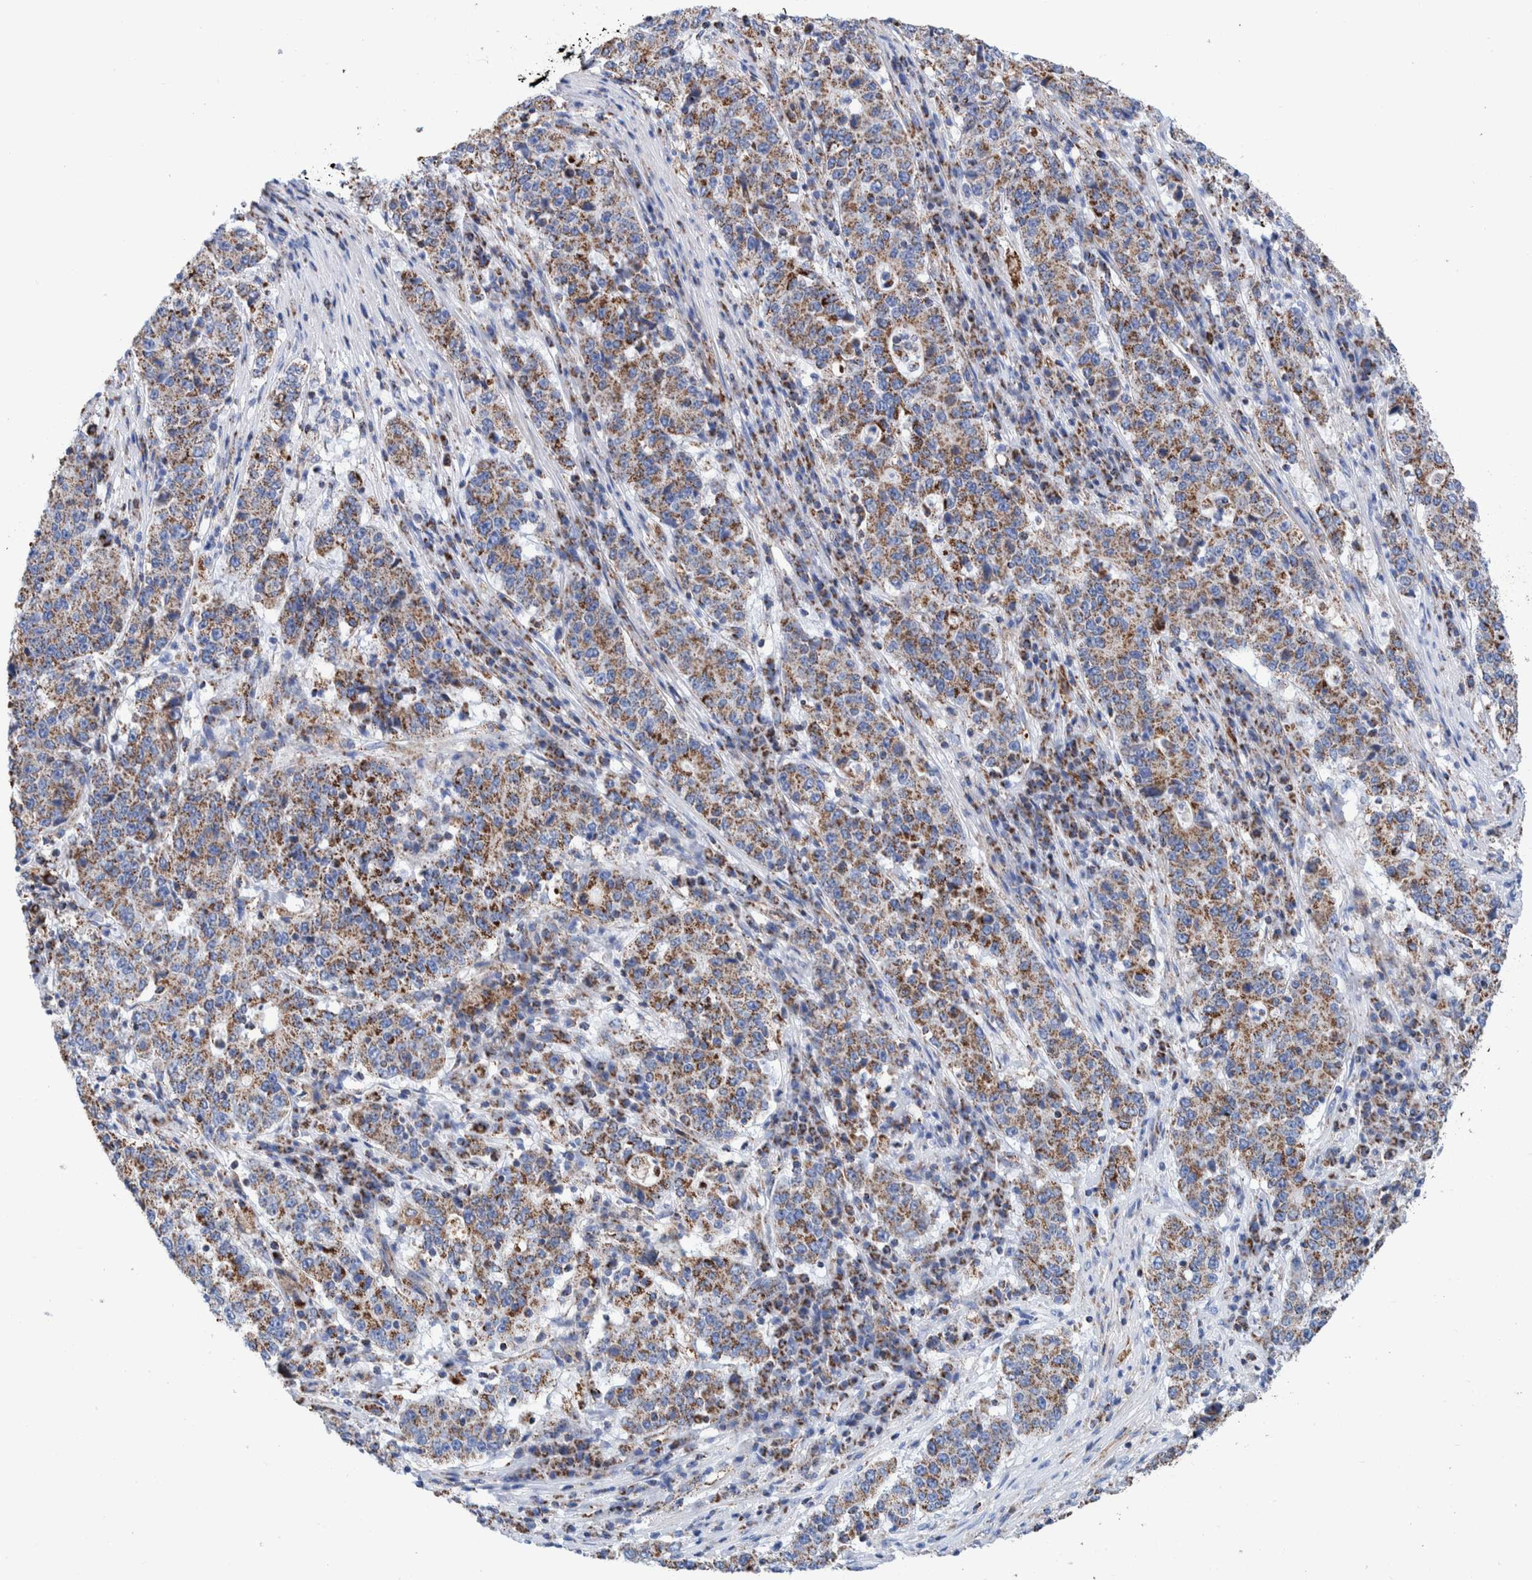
{"staining": {"intensity": "moderate", "quantity": ">75%", "location": "cytoplasmic/membranous"}, "tissue": "stomach cancer", "cell_type": "Tumor cells", "image_type": "cancer", "snomed": [{"axis": "morphology", "description": "Adenocarcinoma, NOS"}, {"axis": "topography", "description": "Stomach"}], "caption": "Stomach cancer was stained to show a protein in brown. There is medium levels of moderate cytoplasmic/membranous staining in approximately >75% of tumor cells. (DAB = brown stain, brightfield microscopy at high magnification).", "gene": "DECR1", "patient": {"sex": "male", "age": 59}}